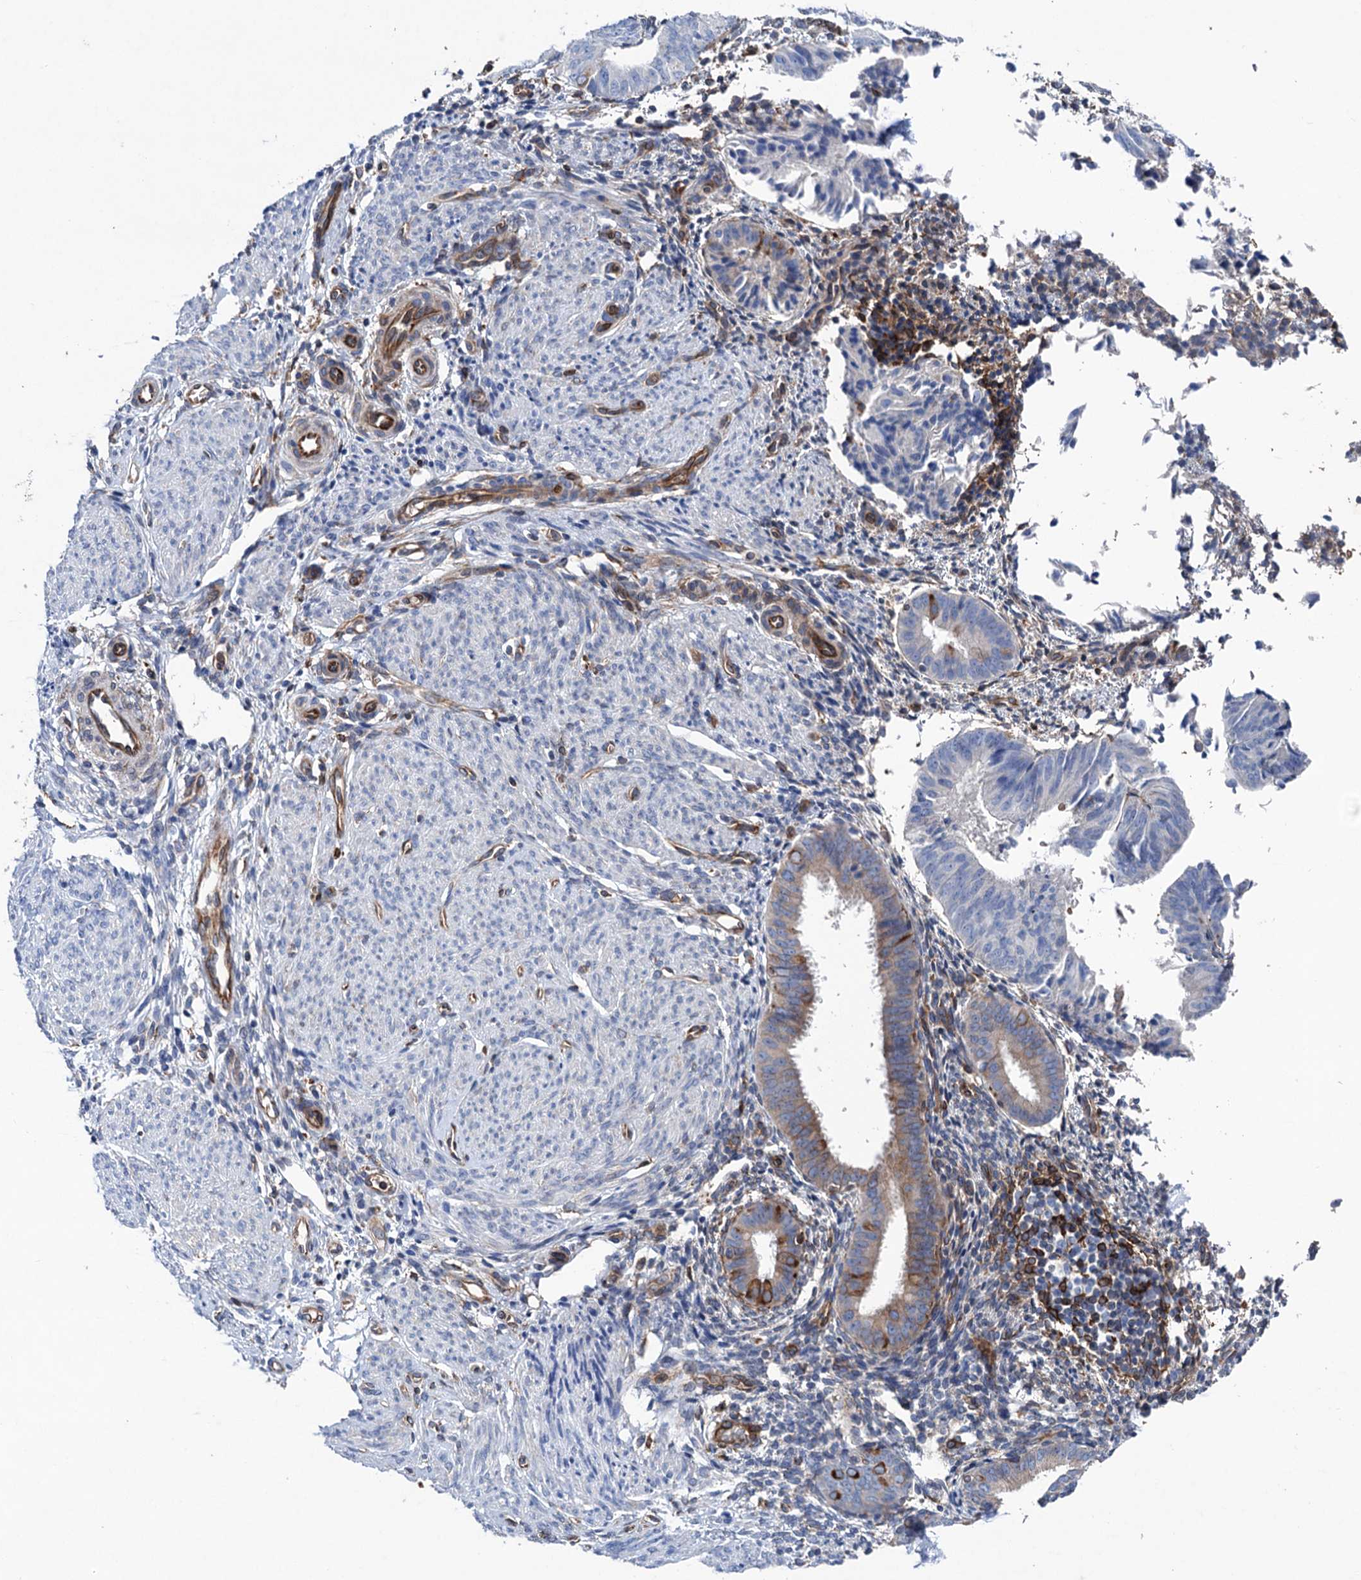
{"staining": {"intensity": "negative", "quantity": "none", "location": "none"}, "tissue": "endometrium", "cell_type": "Cells in endometrial stroma", "image_type": "normal", "snomed": [{"axis": "morphology", "description": "Normal tissue, NOS"}, {"axis": "topography", "description": "Uterus"}, {"axis": "topography", "description": "Endometrium"}], "caption": "Endometrium stained for a protein using IHC shows no positivity cells in endometrial stroma.", "gene": "STING1", "patient": {"sex": "female", "age": 48}}